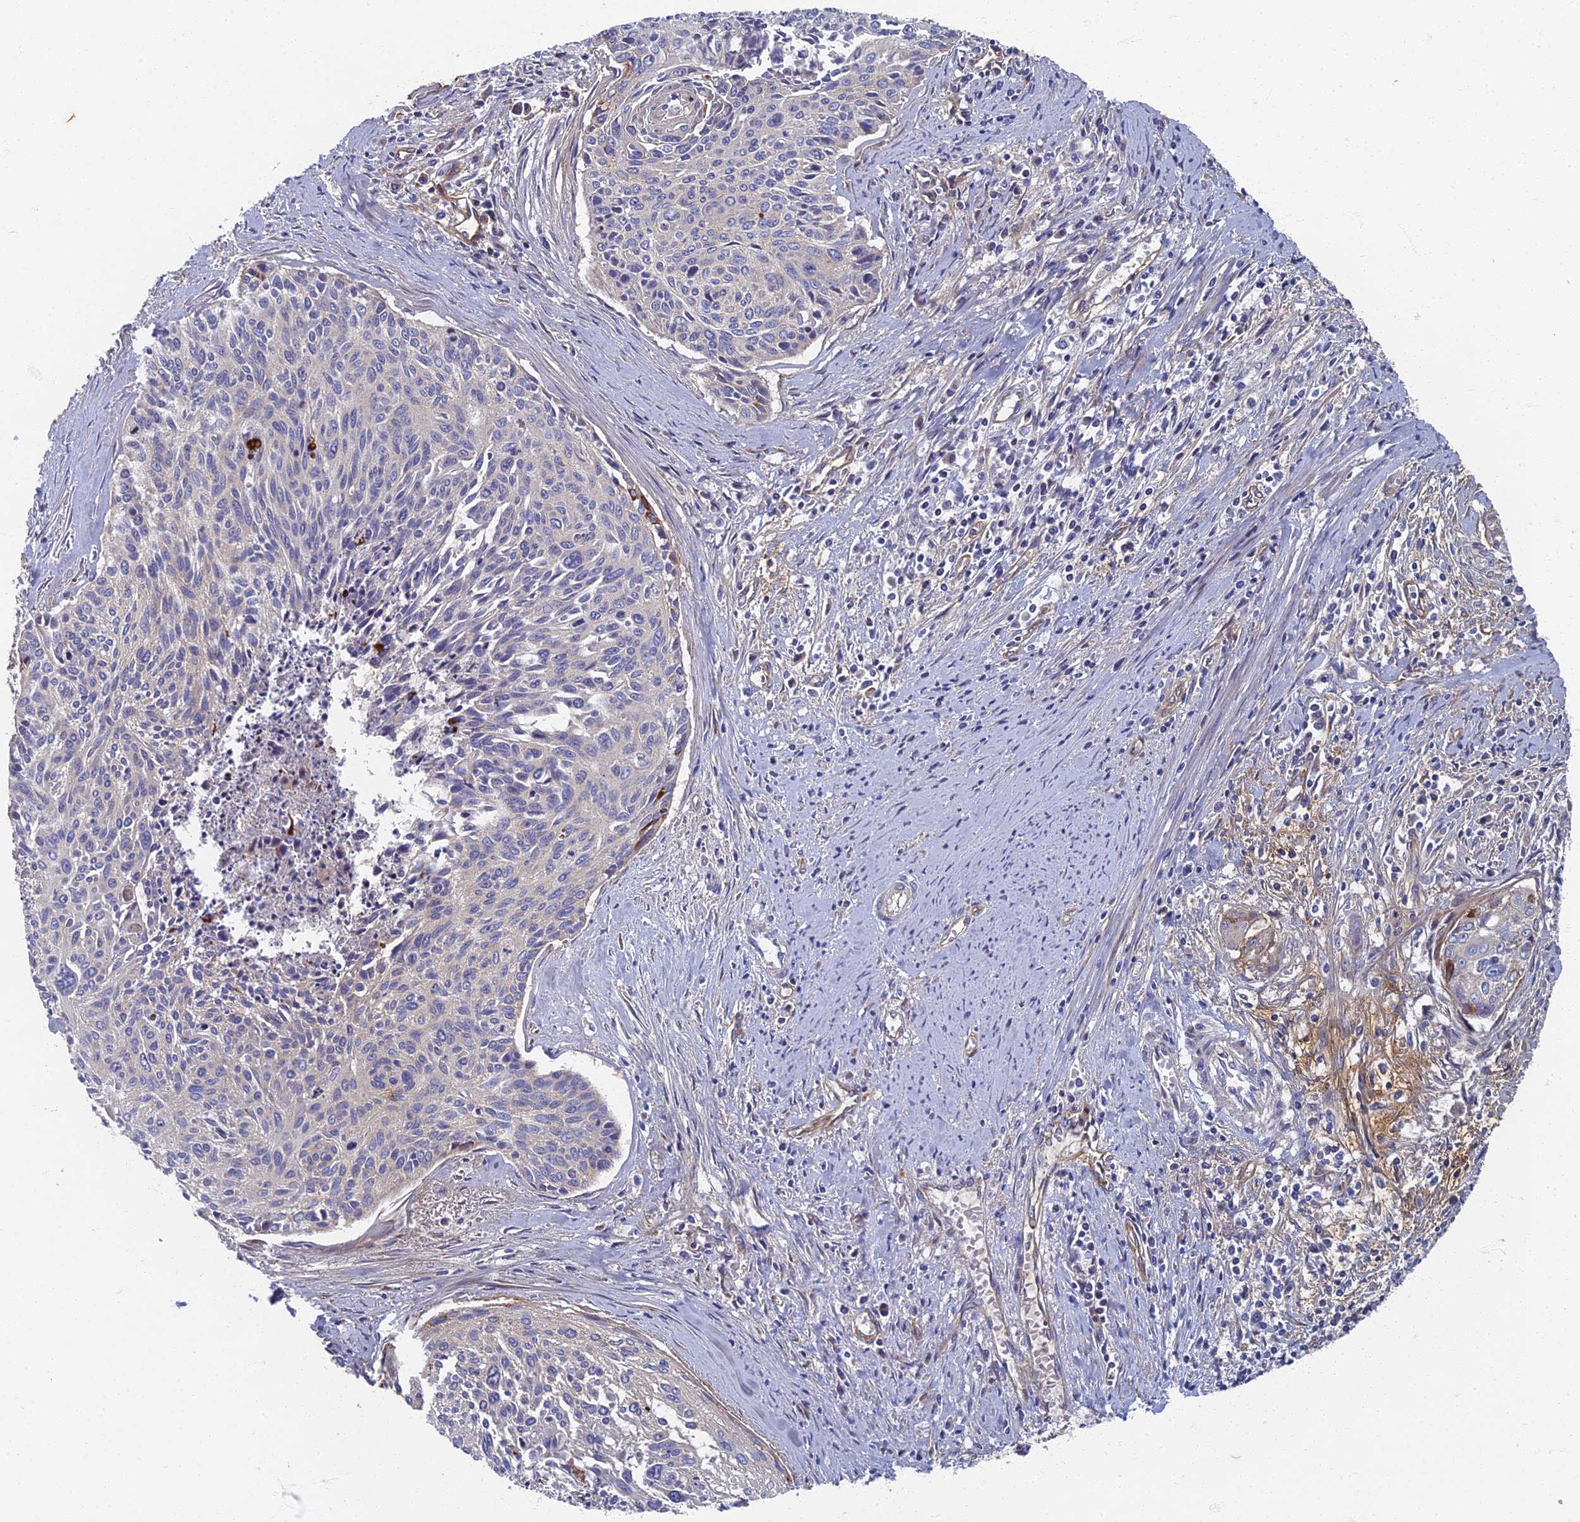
{"staining": {"intensity": "moderate", "quantity": "<25%", "location": "cytoplasmic/membranous"}, "tissue": "cervical cancer", "cell_type": "Tumor cells", "image_type": "cancer", "snomed": [{"axis": "morphology", "description": "Squamous cell carcinoma, NOS"}, {"axis": "topography", "description": "Cervix"}], "caption": "Cervical squamous cell carcinoma stained for a protein displays moderate cytoplasmic/membranous positivity in tumor cells. (IHC, brightfield microscopy, high magnification).", "gene": "RNASEK", "patient": {"sex": "female", "age": 55}}